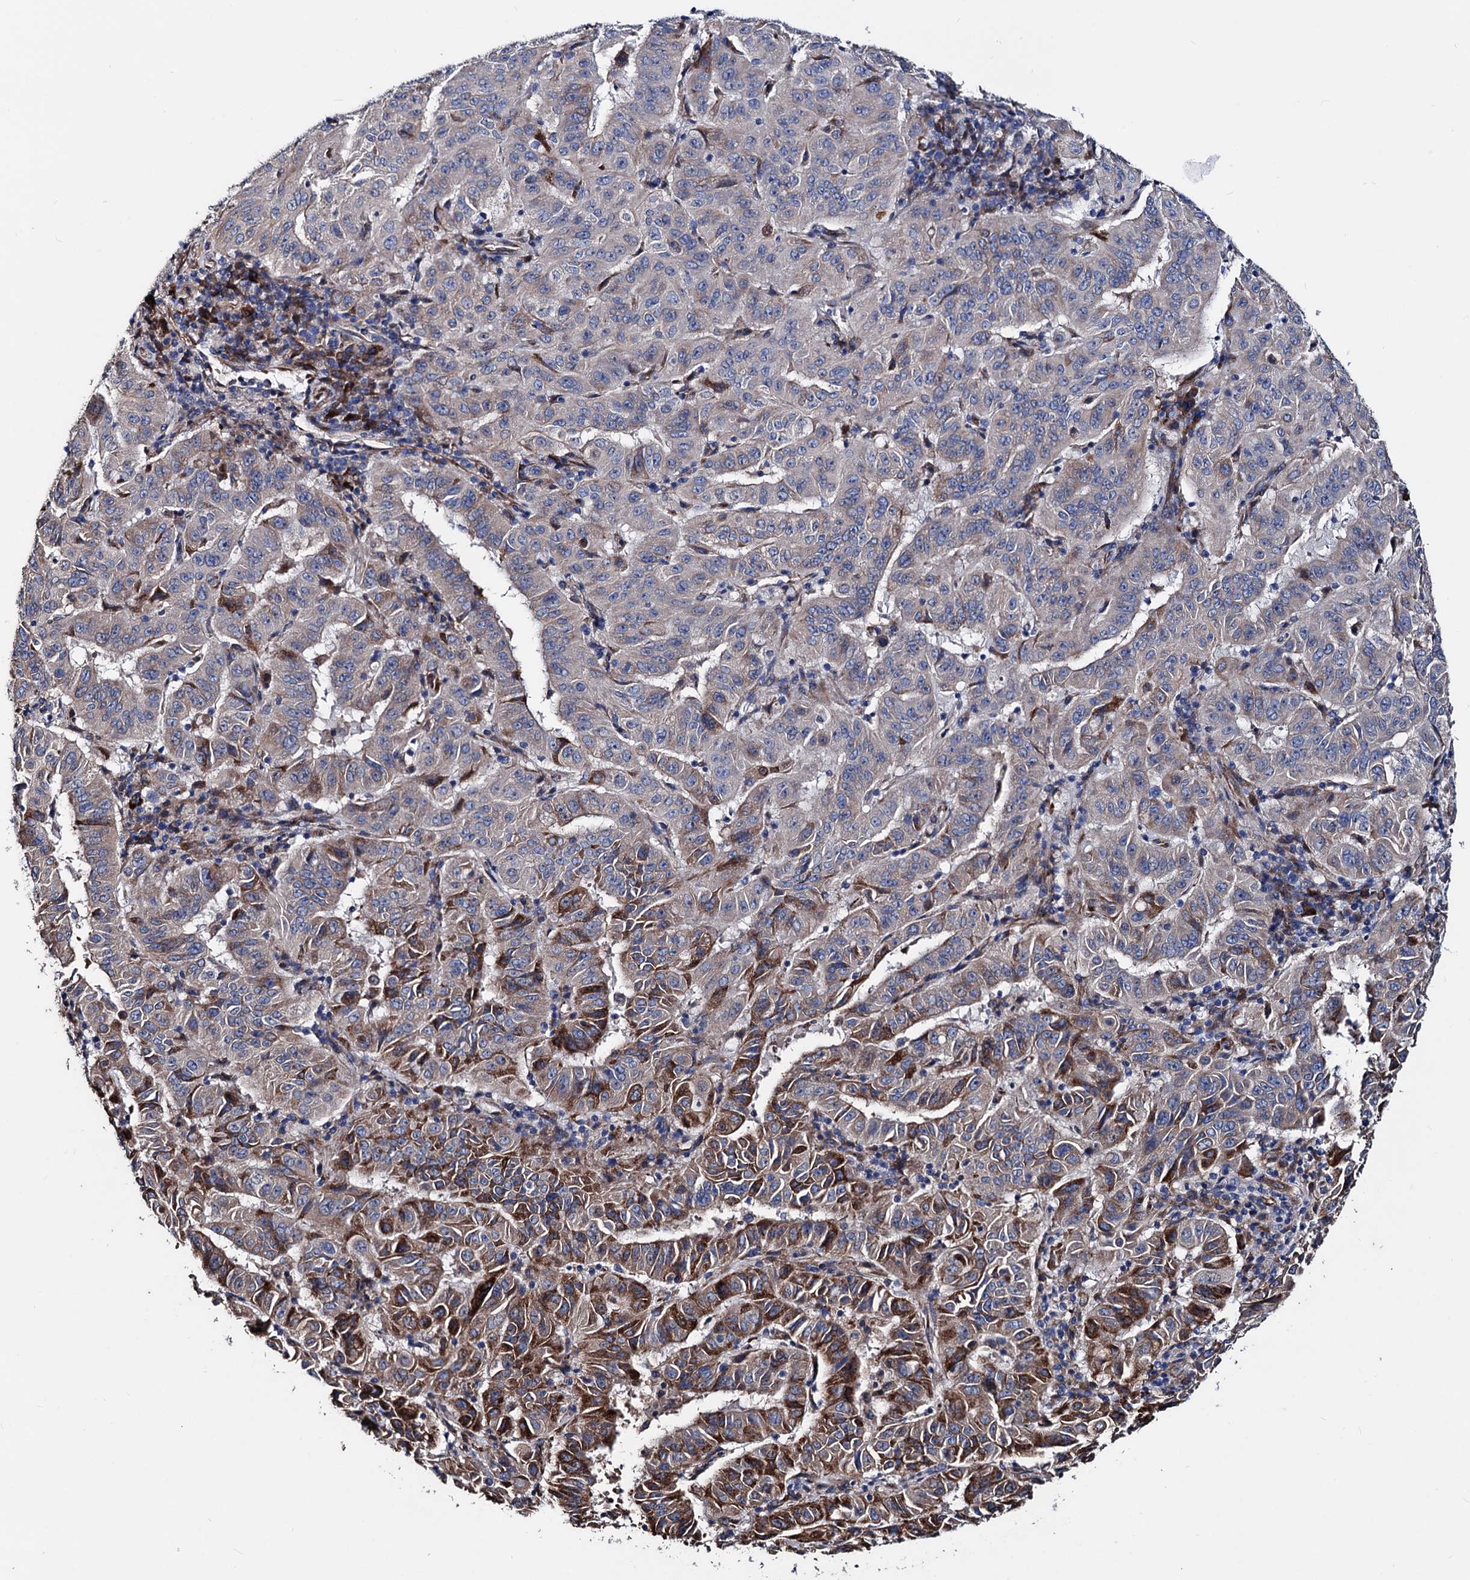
{"staining": {"intensity": "strong", "quantity": "25%-75%", "location": "cytoplasmic/membranous"}, "tissue": "pancreatic cancer", "cell_type": "Tumor cells", "image_type": "cancer", "snomed": [{"axis": "morphology", "description": "Adenocarcinoma, NOS"}, {"axis": "topography", "description": "Pancreas"}], "caption": "DAB (3,3'-diaminobenzidine) immunohistochemical staining of pancreatic cancer displays strong cytoplasmic/membranous protein staining in about 25%-75% of tumor cells.", "gene": "AKAP11", "patient": {"sex": "male", "age": 63}}